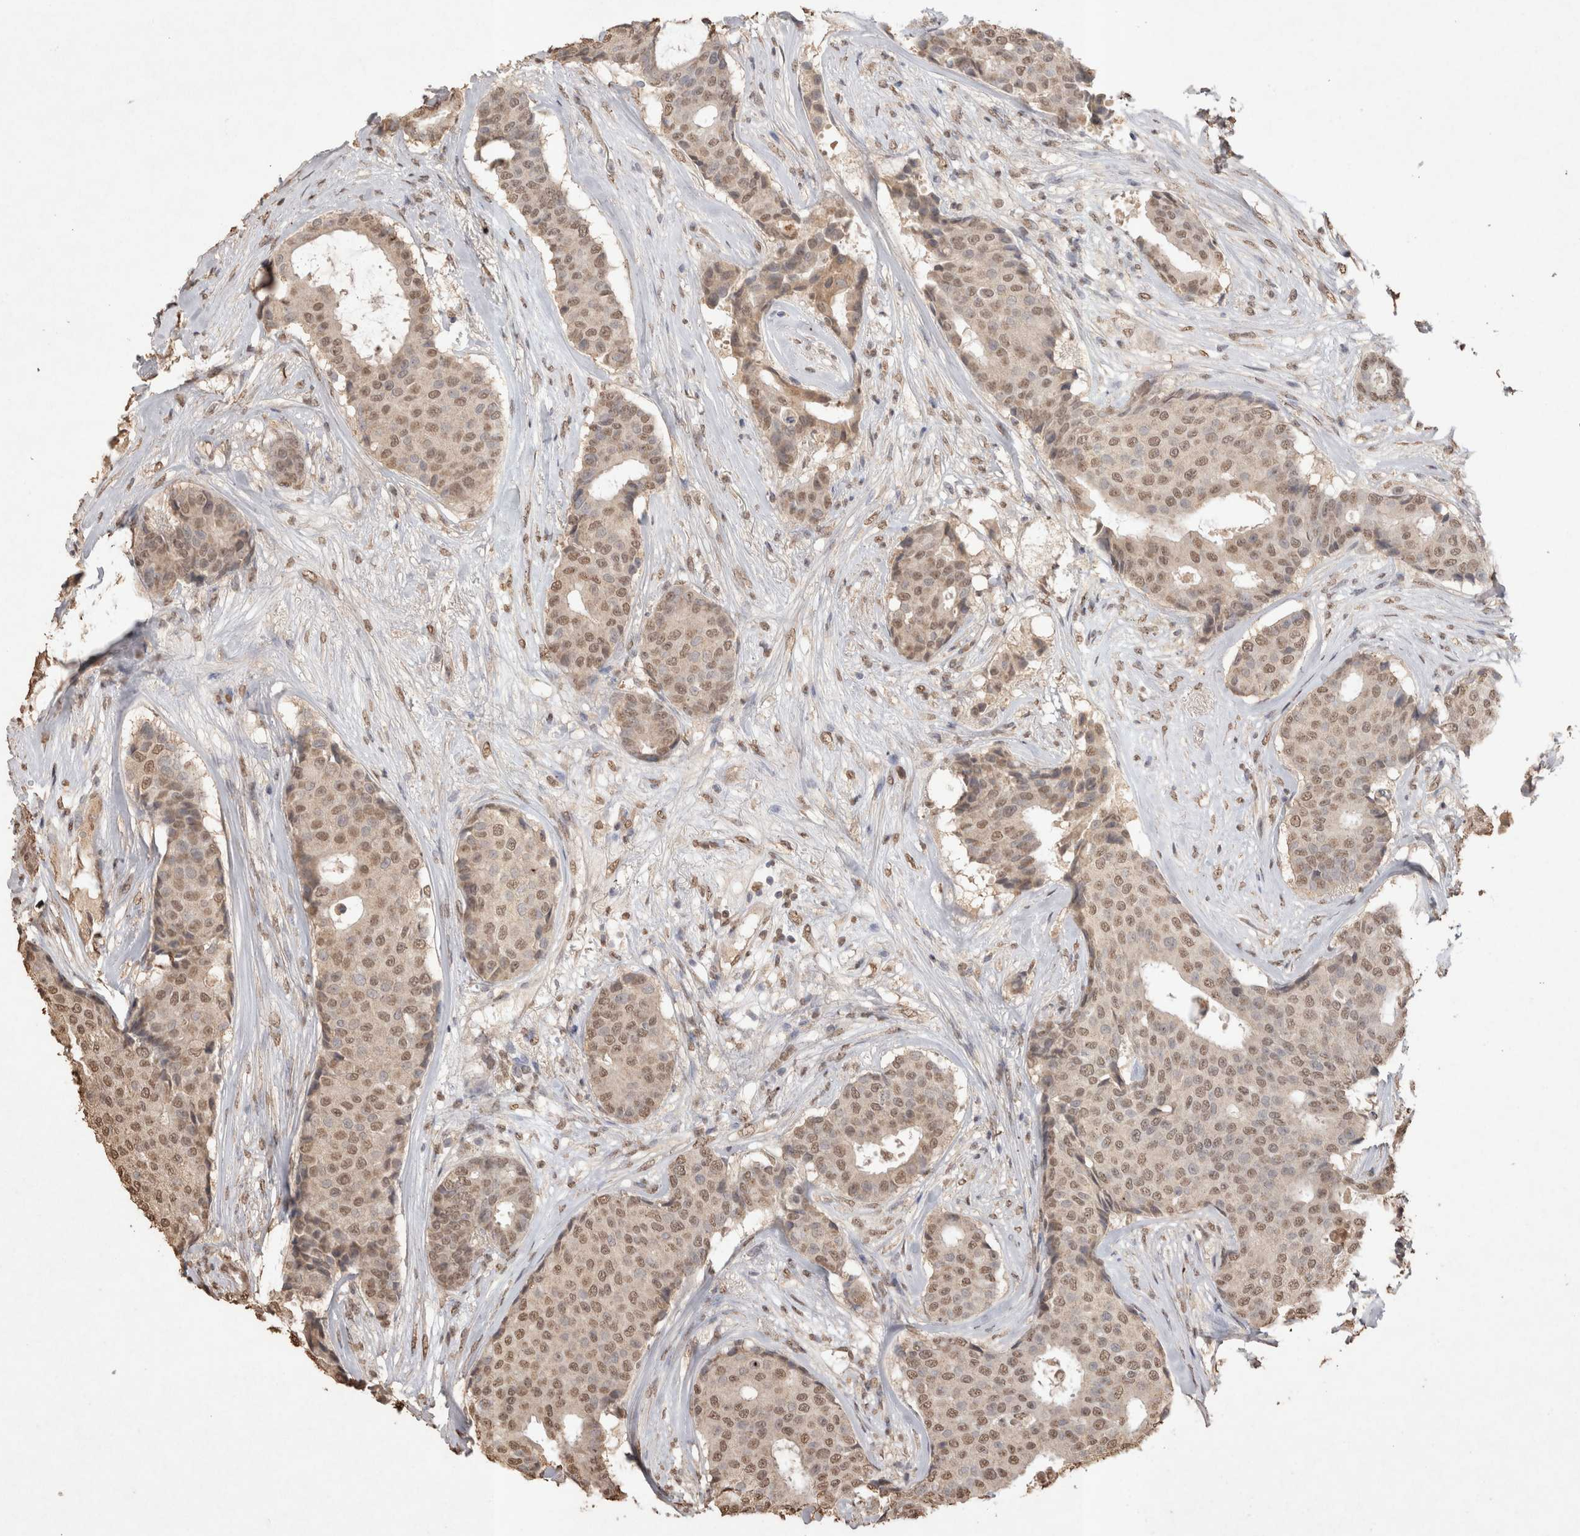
{"staining": {"intensity": "moderate", "quantity": ">75%", "location": "nuclear"}, "tissue": "breast cancer", "cell_type": "Tumor cells", "image_type": "cancer", "snomed": [{"axis": "morphology", "description": "Duct carcinoma"}, {"axis": "topography", "description": "Breast"}], "caption": "Breast cancer stained for a protein displays moderate nuclear positivity in tumor cells.", "gene": "MLX", "patient": {"sex": "female", "age": 75}}